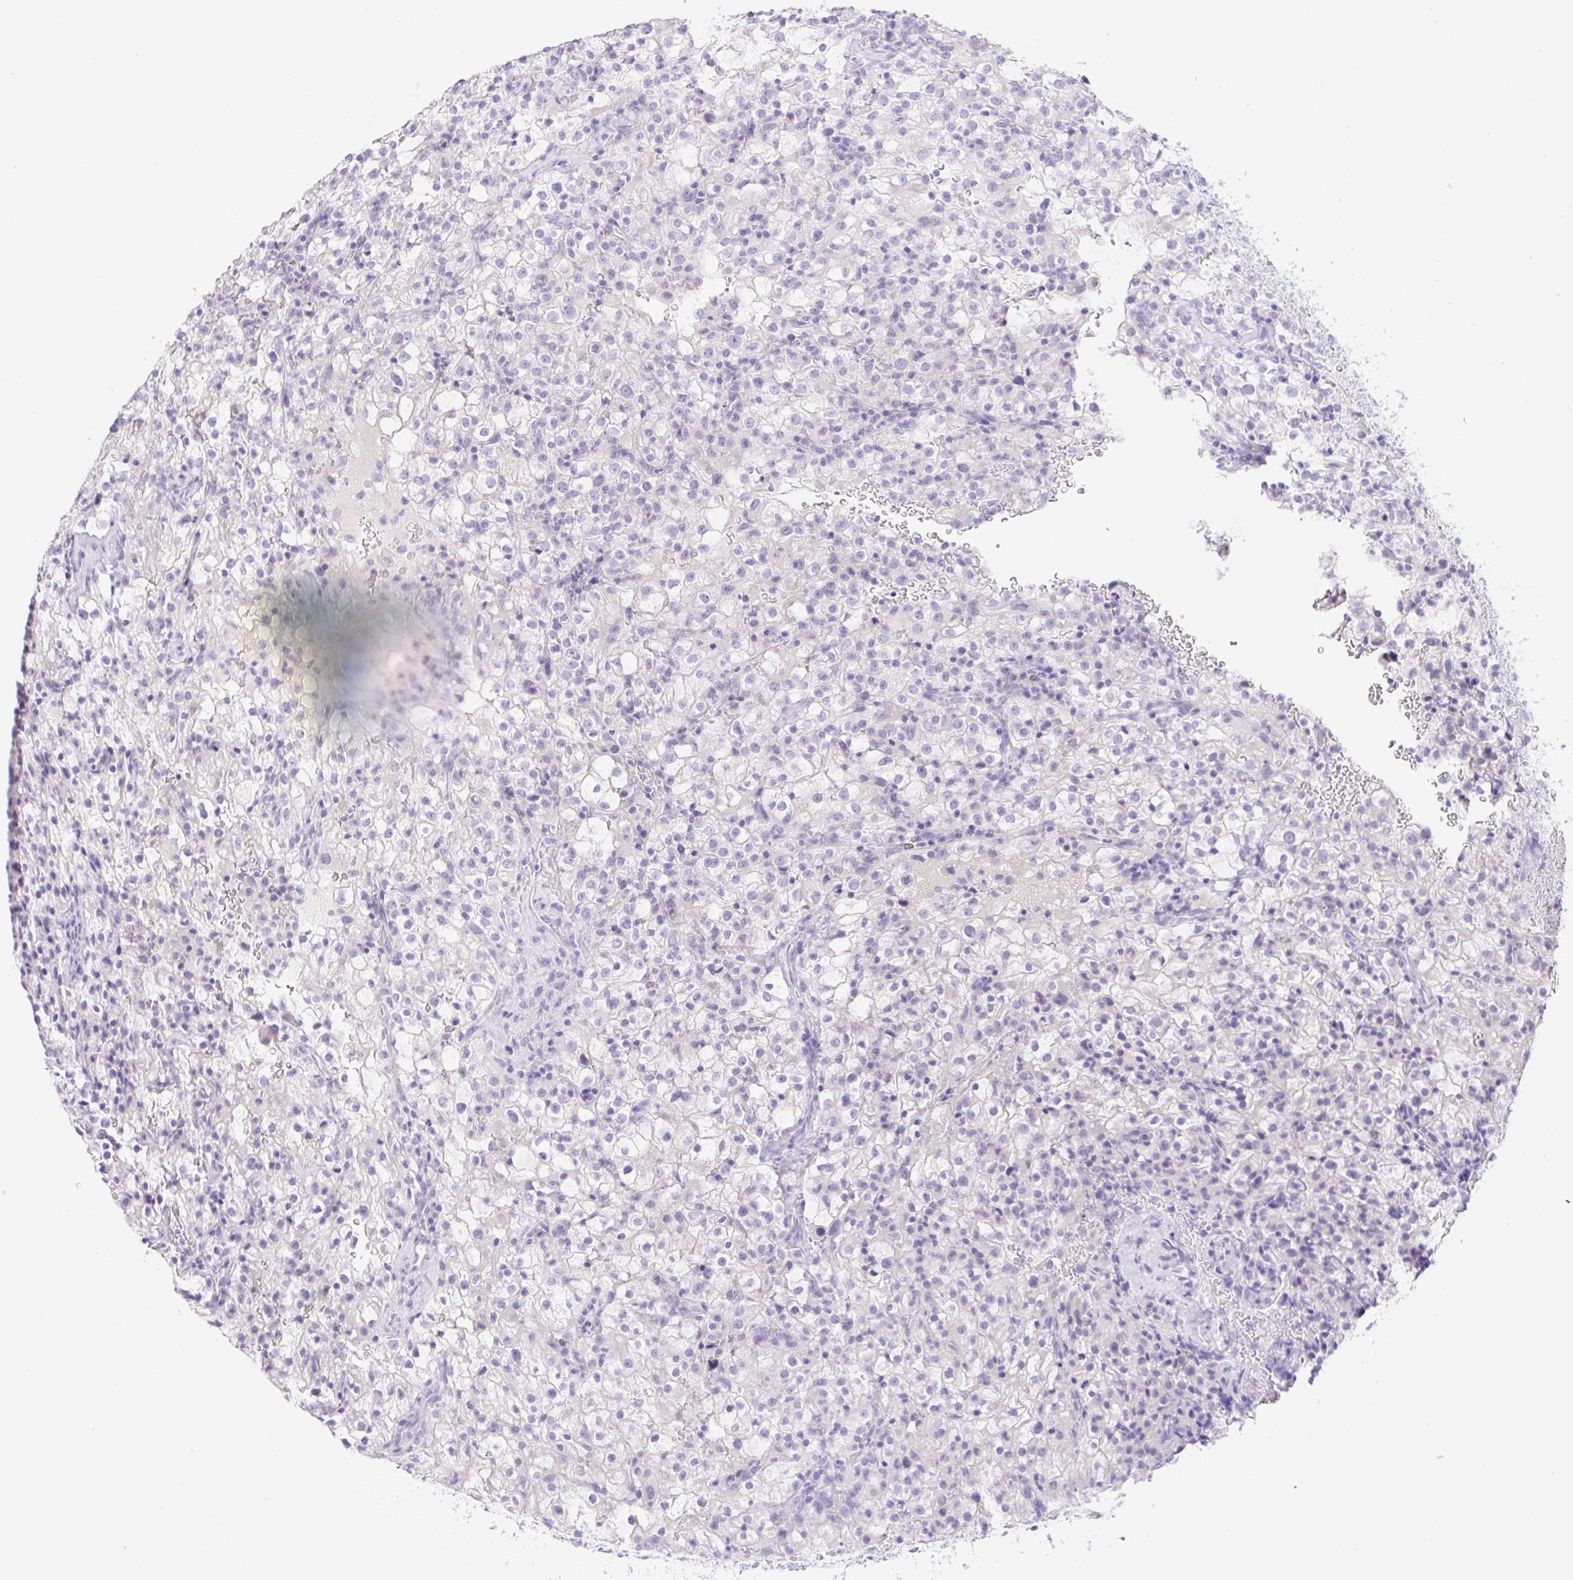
{"staining": {"intensity": "negative", "quantity": "none", "location": "none"}, "tissue": "renal cancer", "cell_type": "Tumor cells", "image_type": "cancer", "snomed": [{"axis": "morphology", "description": "Adenocarcinoma, NOS"}, {"axis": "topography", "description": "Kidney"}], "caption": "Protein analysis of adenocarcinoma (renal) demonstrates no significant expression in tumor cells. (DAB (3,3'-diaminobenzidine) immunohistochemistry (IHC), high magnification).", "gene": "KLK8", "patient": {"sex": "female", "age": 74}}